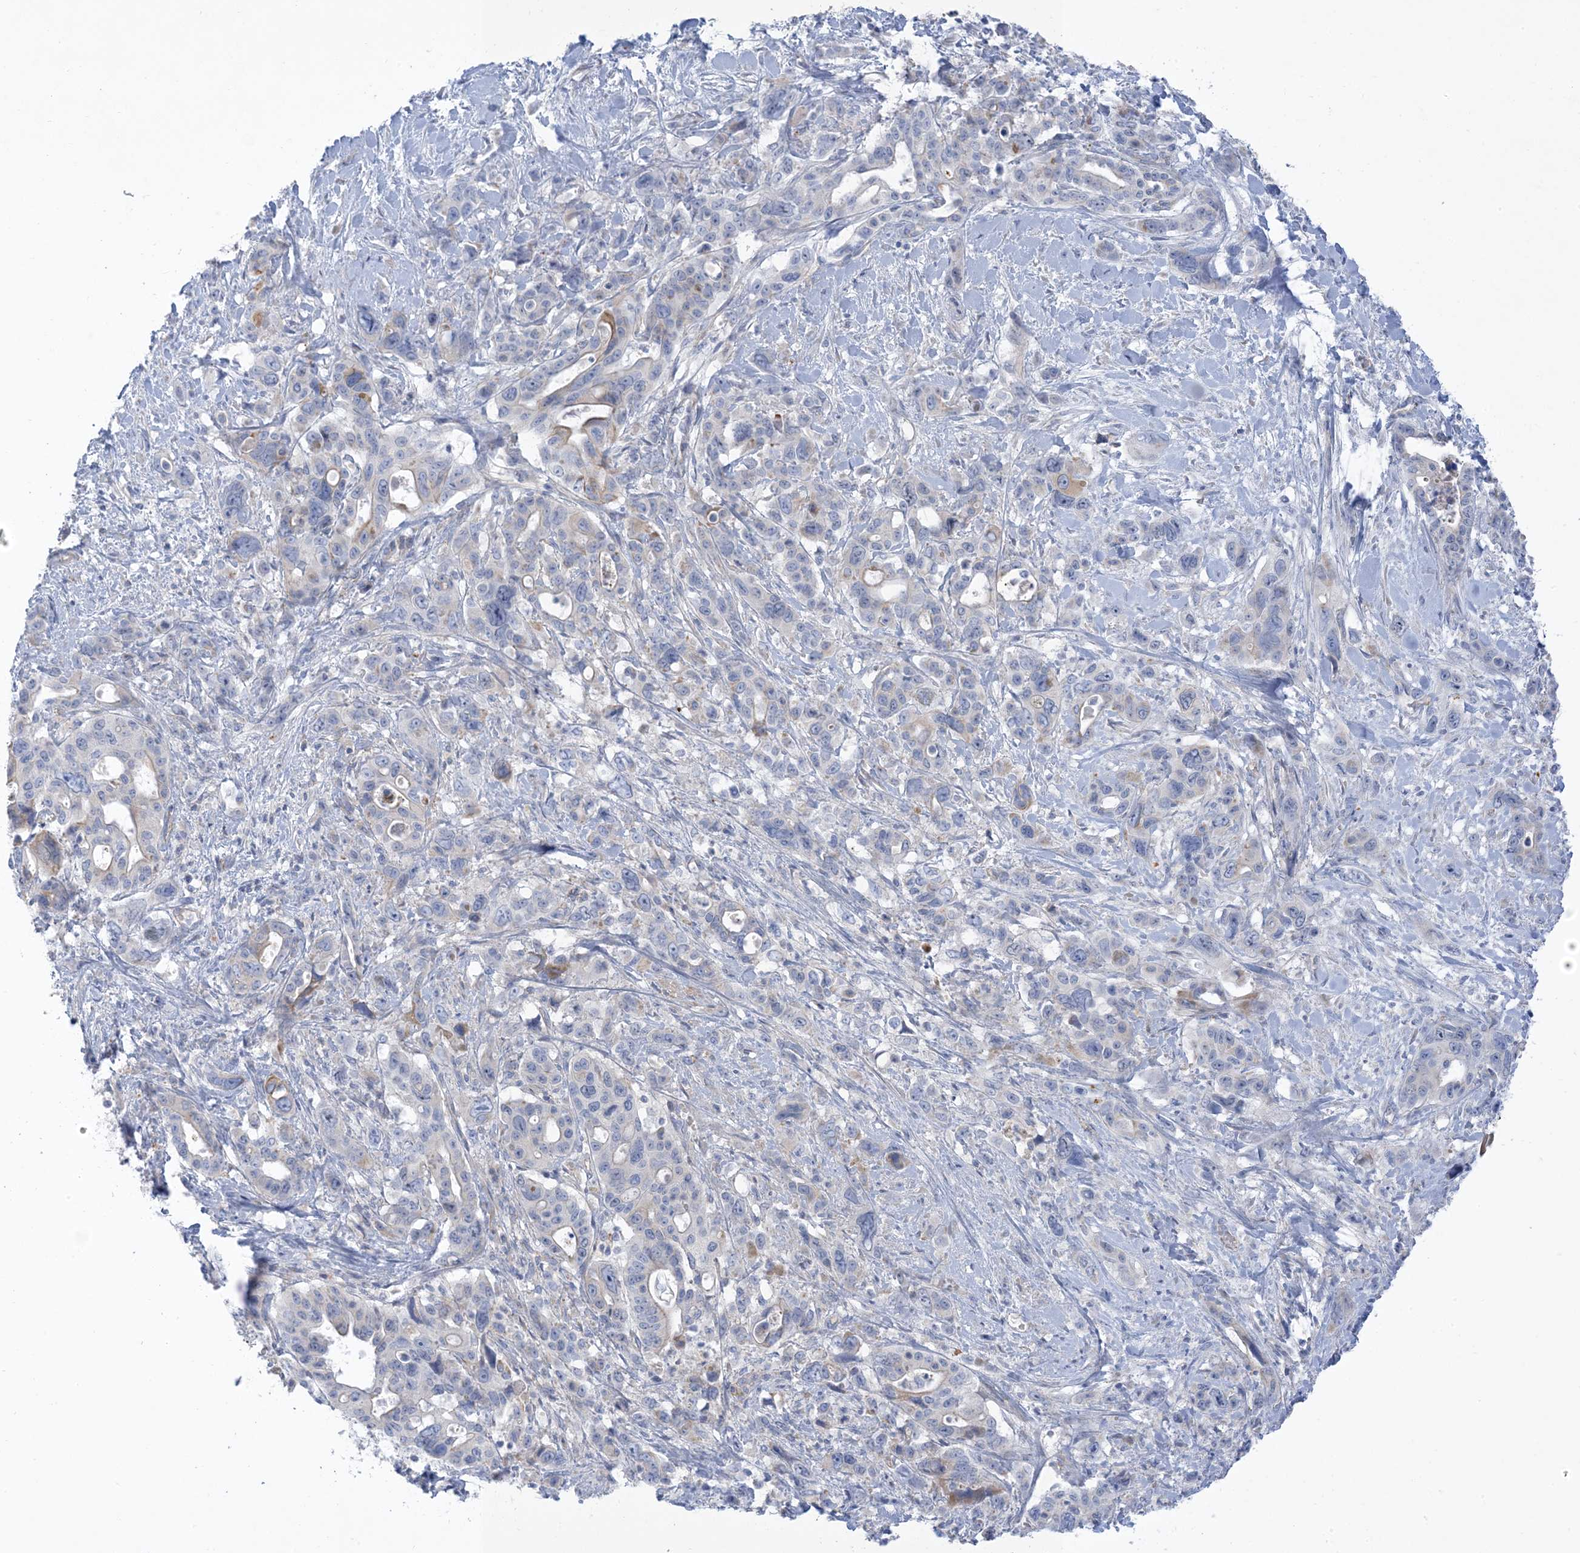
{"staining": {"intensity": "negative", "quantity": "none", "location": "none"}, "tissue": "pancreatic cancer", "cell_type": "Tumor cells", "image_type": "cancer", "snomed": [{"axis": "morphology", "description": "Adenocarcinoma, NOS"}, {"axis": "topography", "description": "Pancreas"}], "caption": "Pancreatic adenocarcinoma was stained to show a protein in brown. There is no significant expression in tumor cells.", "gene": "XIRP2", "patient": {"sex": "male", "age": 46}}